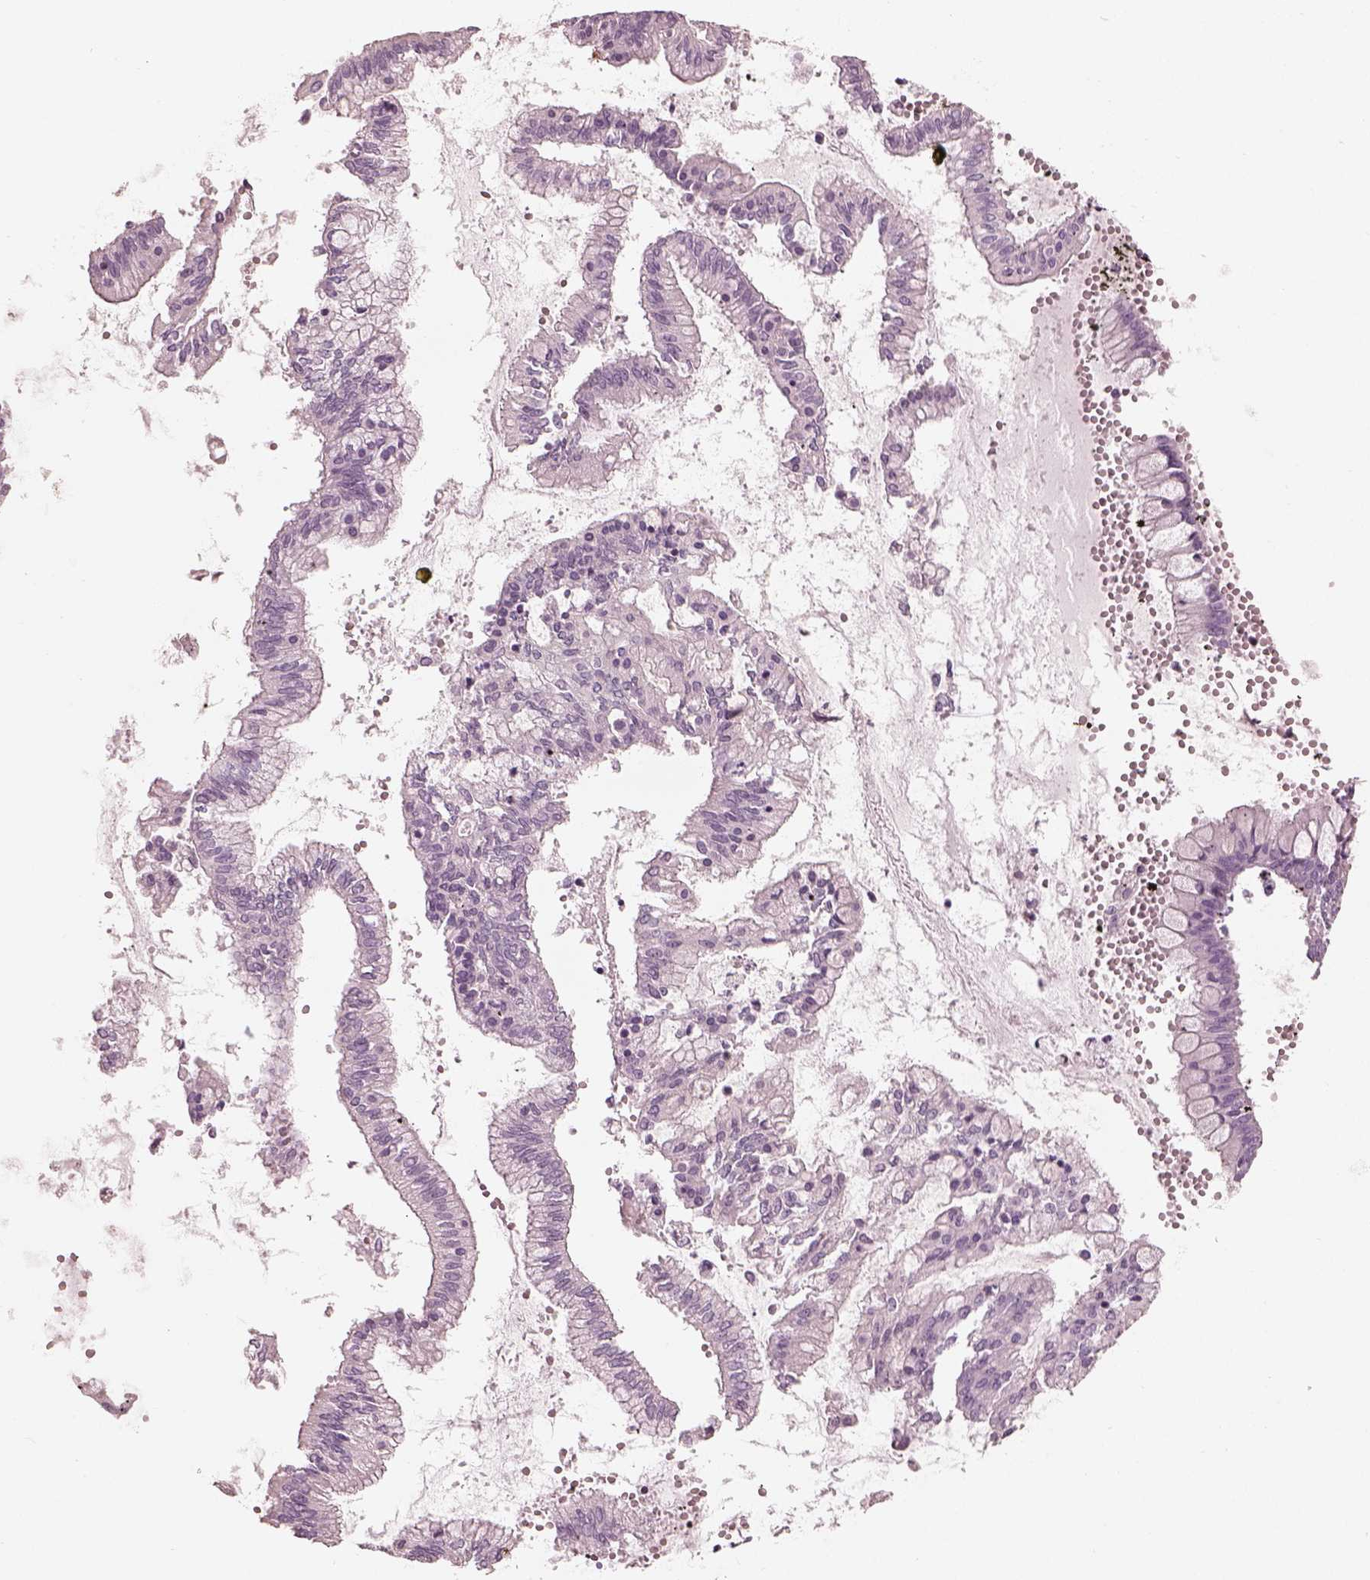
{"staining": {"intensity": "negative", "quantity": "none", "location": "none"}, "tissue": "ovarian cancer", "cell_type": "Tumor cells", "image_type": "cancer", "snomed": [{"axis": "morphology", "description": "Cystadenocarcinoma, mucinous, NOS"}, {"axis": "topography", "description": "Ovary"}], "caption": "A micrograph of human mucinous cystadenocarcinoma (ovarian) is negative for staining in tumor cells.", "gene": "RSPH9", "patient": {"sex": "female", "age": 67}}